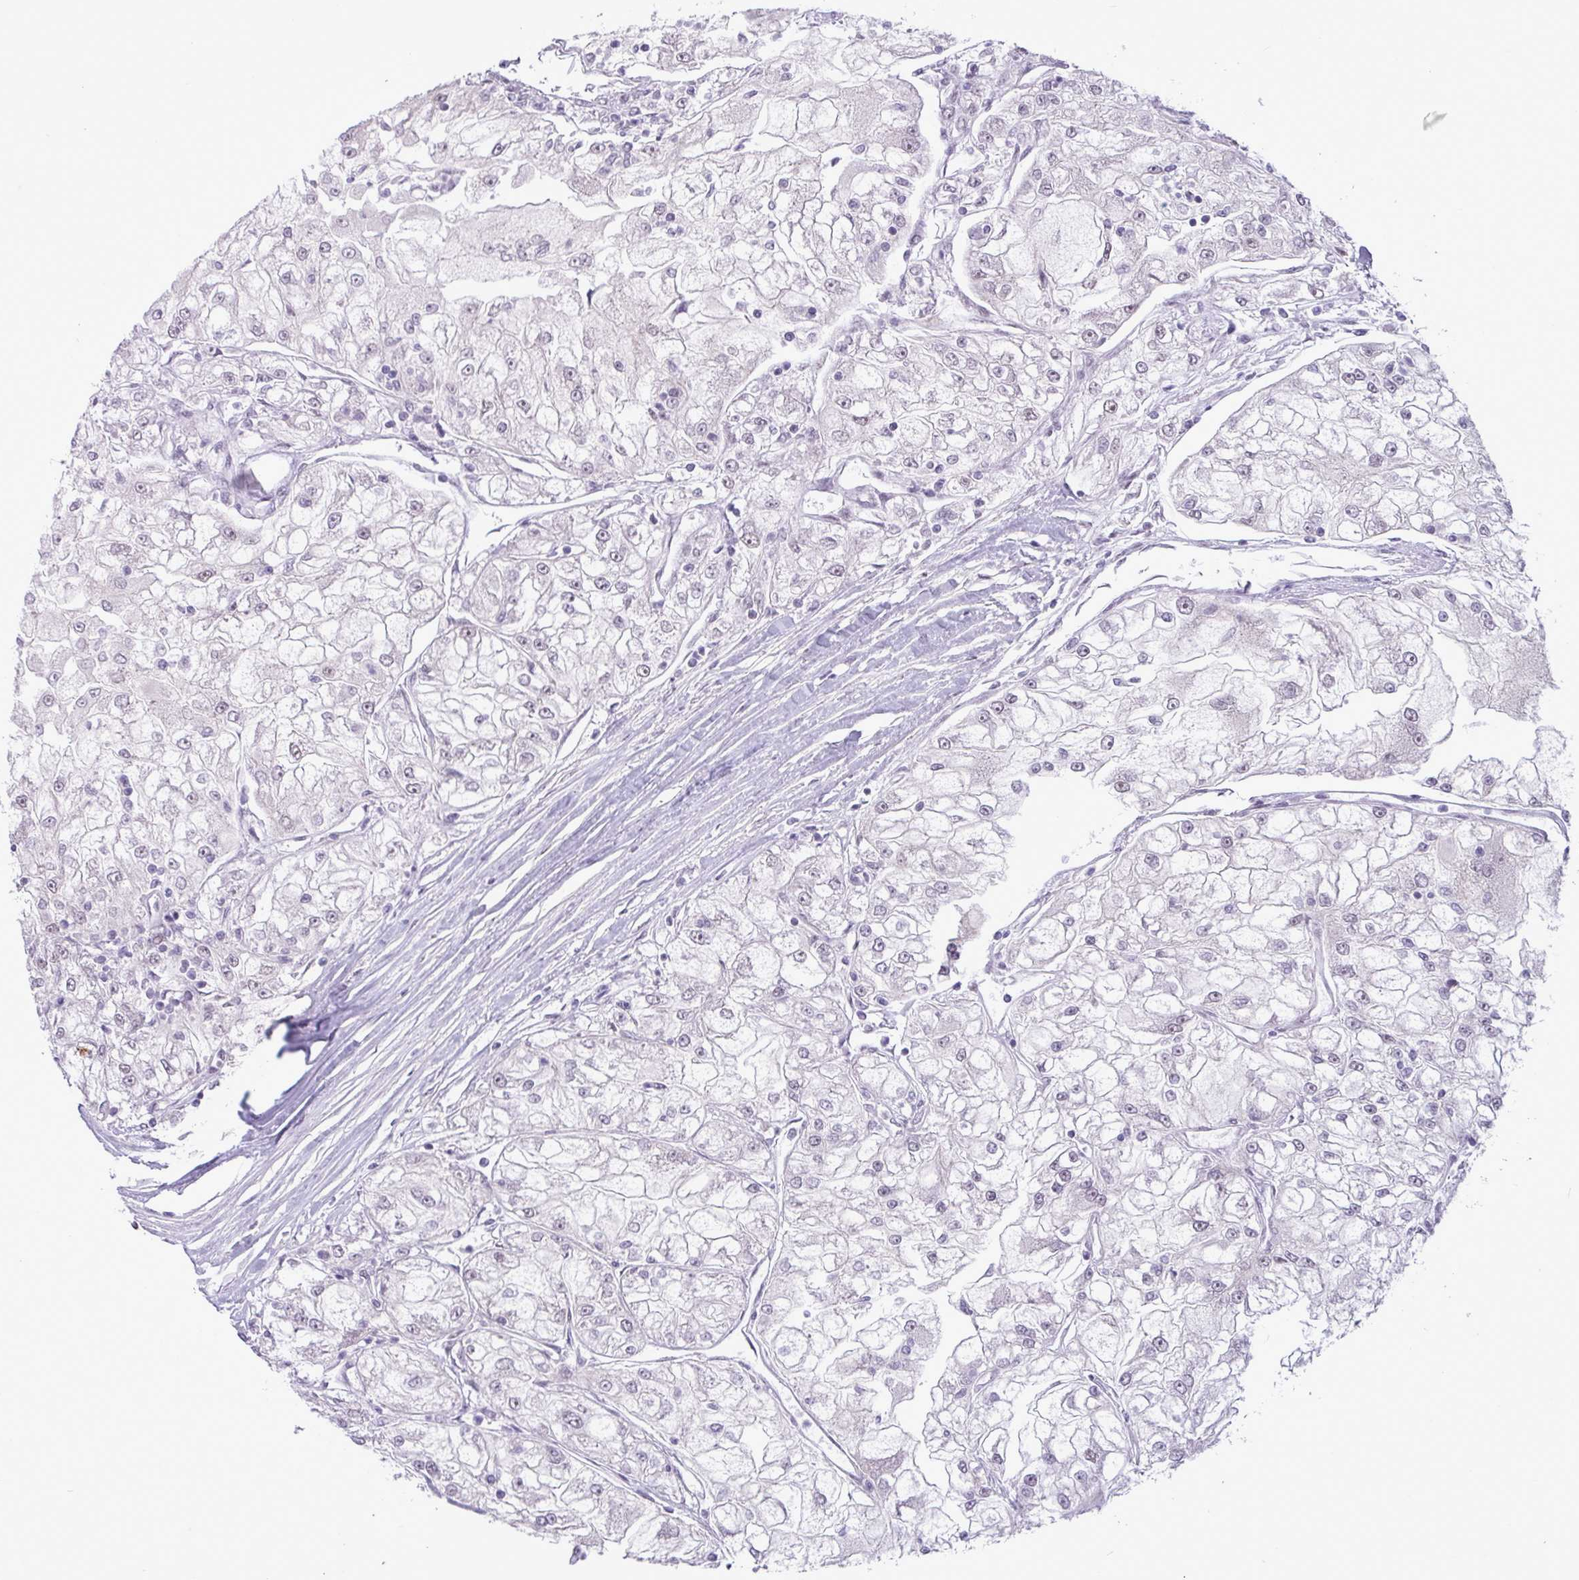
{"staining": {"intensity": "weak", "quantity": "<25%", "location": "nuclear"}, "tissue": "renal cancer", "cell_type": "Tumor cells", "image_type": "cancer", "snomed": [{"axis": "morphology", "description": "Adenocarcinoma, NOS"}, {"axis": "topography", "description": "Kidney"}], "caption": "DAB (3,3'-diaminobenzidine) immunohistochemical staining of human renal cancer demonstrates no significant expression in tumor cells. (Brightfield microscopy of DAB IHC at high magnification).", "gene": "NOTCH2", "patient": {"sex": "female", "age": 72}}